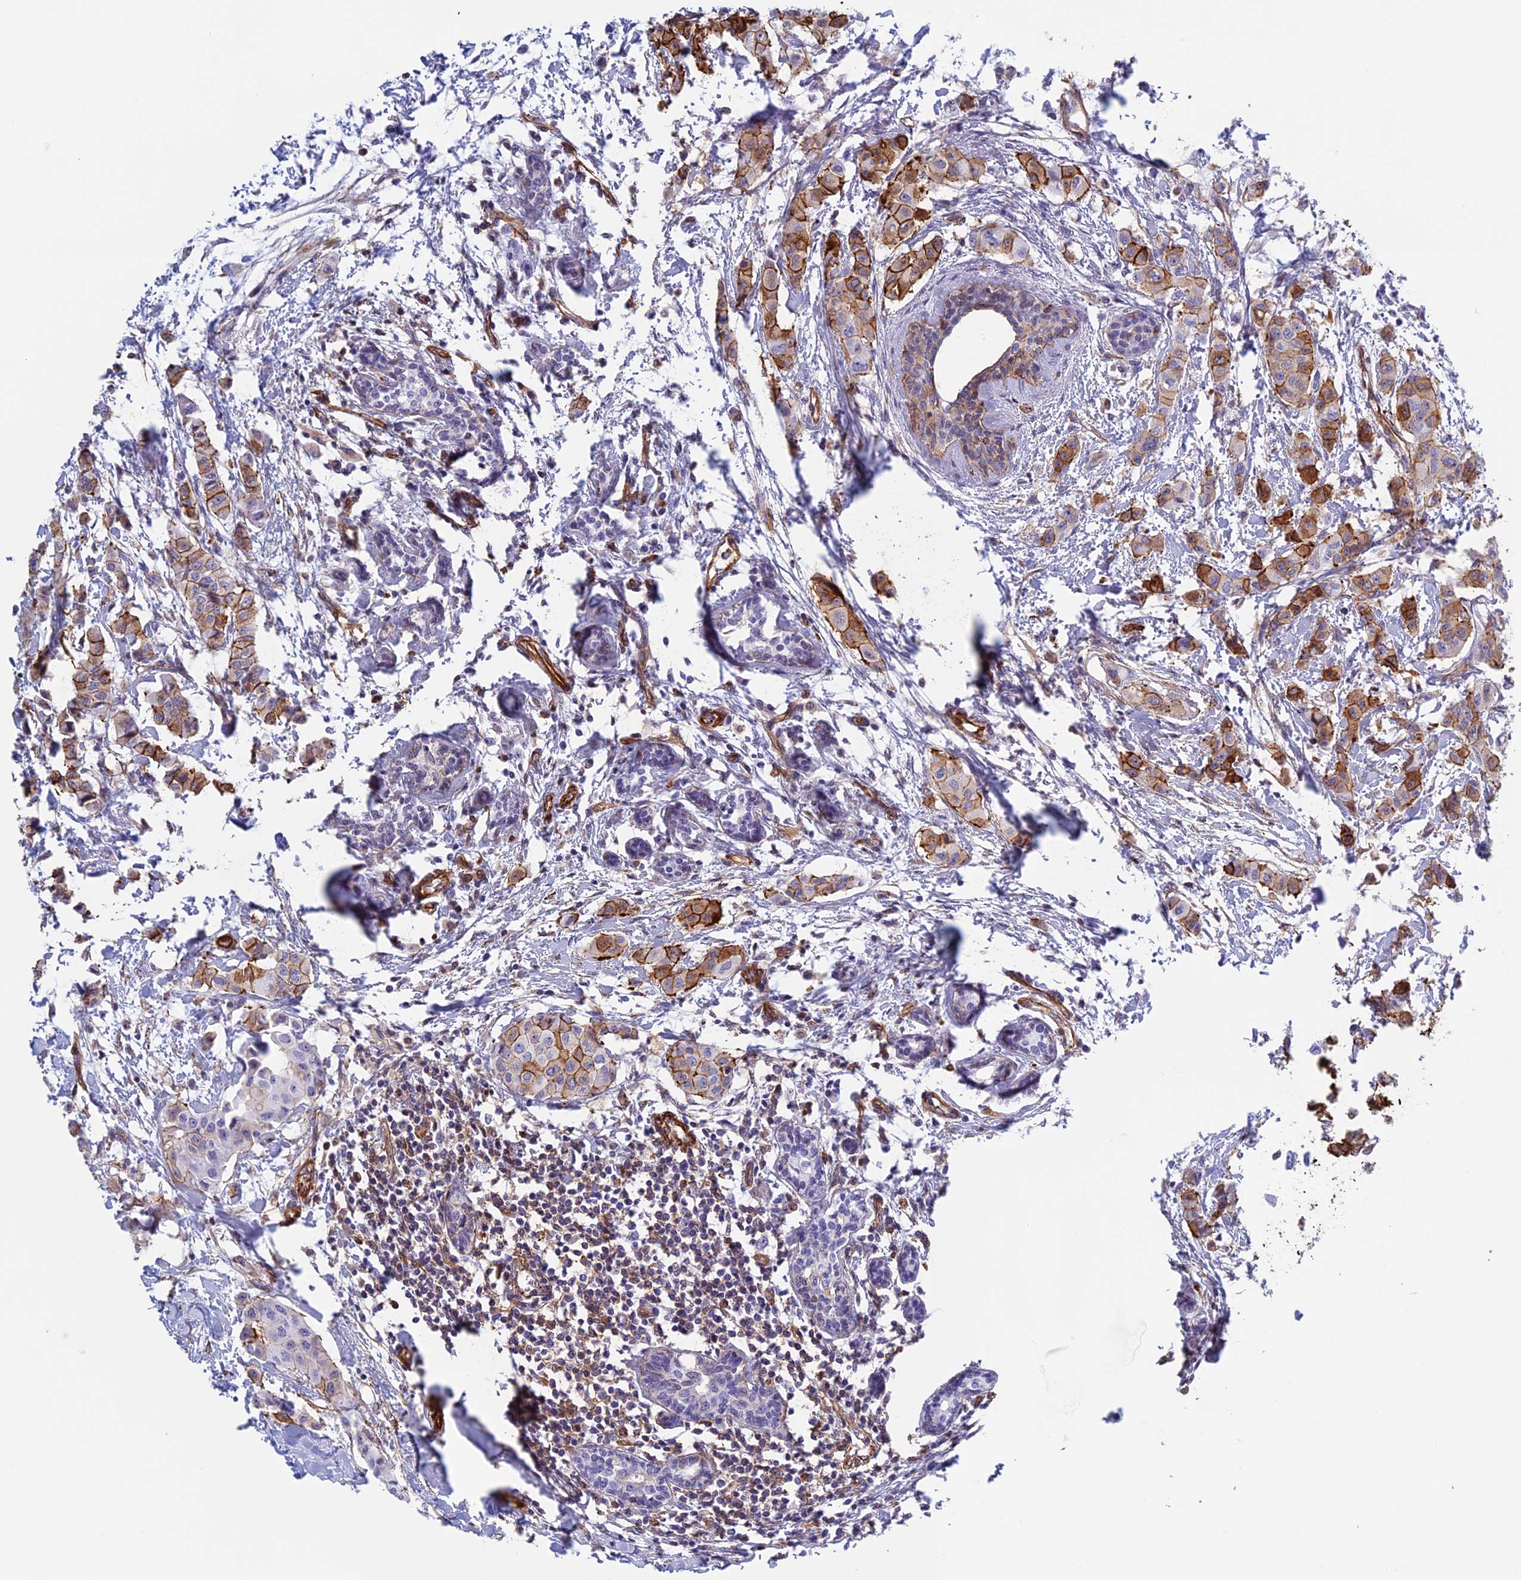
{"staining": {"intensity": "strong", "quantity": "25%-75%", "location": "cytoplasmic/membranous"}, "tissue": "breast cancer", "cell_type": "Tumor cells", "image_type": "cancer", "snomed": [{"axis": "morphology", "description": "Duct carcinoma"}, {"axis": "topography", "description": "Breast"}], "caption": "Strong cytoplasmic/membranous protein positivity is identified in approximately 25%-75% of tumor cells in breast infiltrating ductal carcinoma.", "gene": "ANGPTL2", "patient": {"sex": "female", "age": 40}}